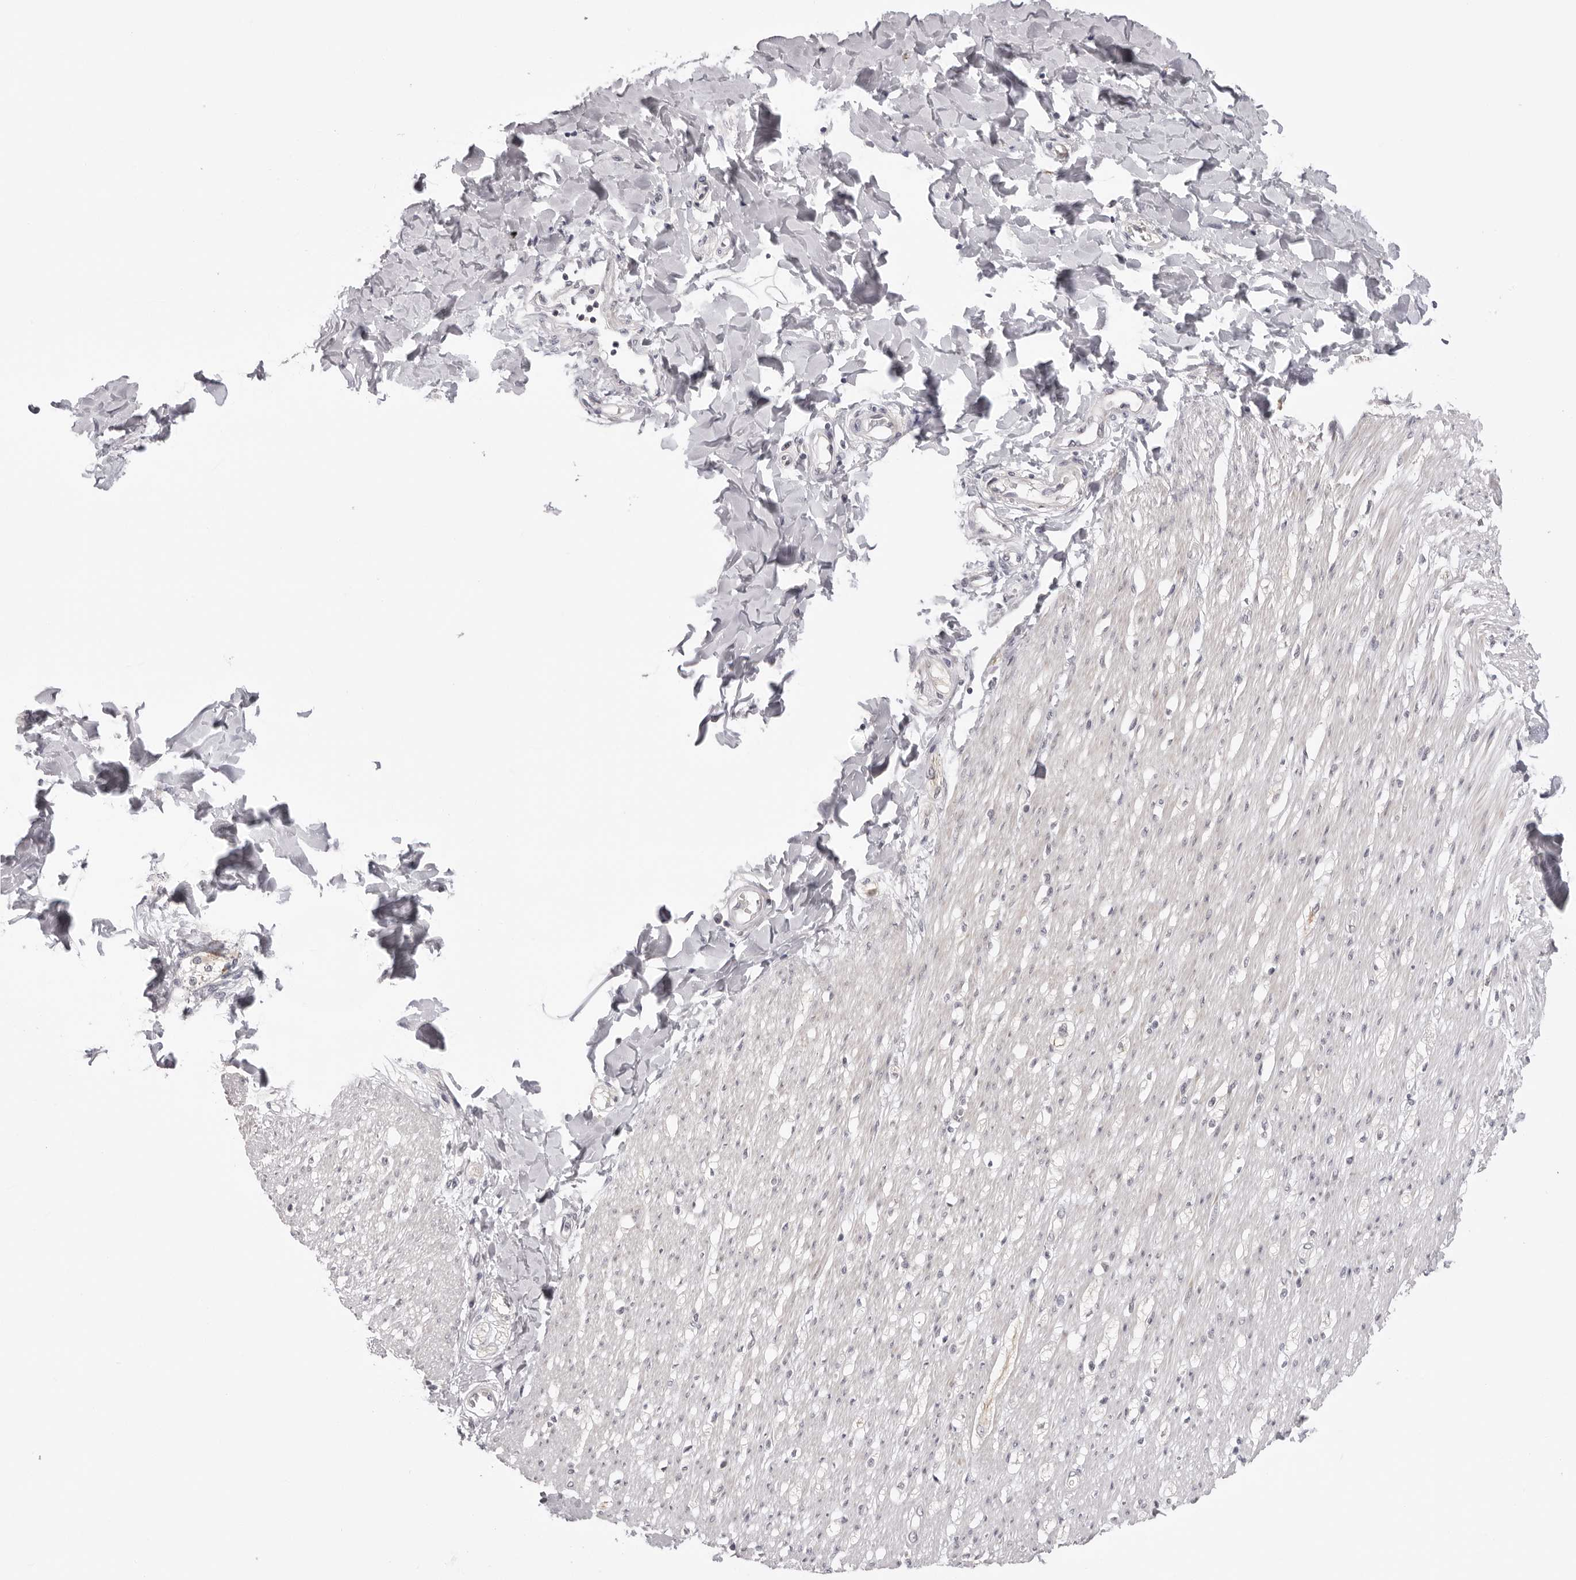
{"staining": {"intensity": "moderate", "quantity": "25%-75%", "location": "cytoplasmic/membranous"}, "tissue": "smooth muscle", "cell_type": "Smooth muscle cells", "image_type": "normal", "snomed": [{"axis": "morphology", "description": "Normal tissue, NOS"}, {"axis": "morphology", "description": "Adenocarcinoma, NOS"}, {"axis": "topography", "description": "Colon"}, {"axis": "topography", "description": "Peripheral nerve tissue"}], "caption": "Smooth muscle stained with immunohistochemistry exhibits moderate cytoplasmic/membranous expression in about 25%-75% of smooth muscle cells. Using DAB (brown) and hematoxylin (blue) stains, captured at high magnification using brightfield microscopy.", "gene": "SUGCT", "patient": {"sex": "male", "age": 14}}